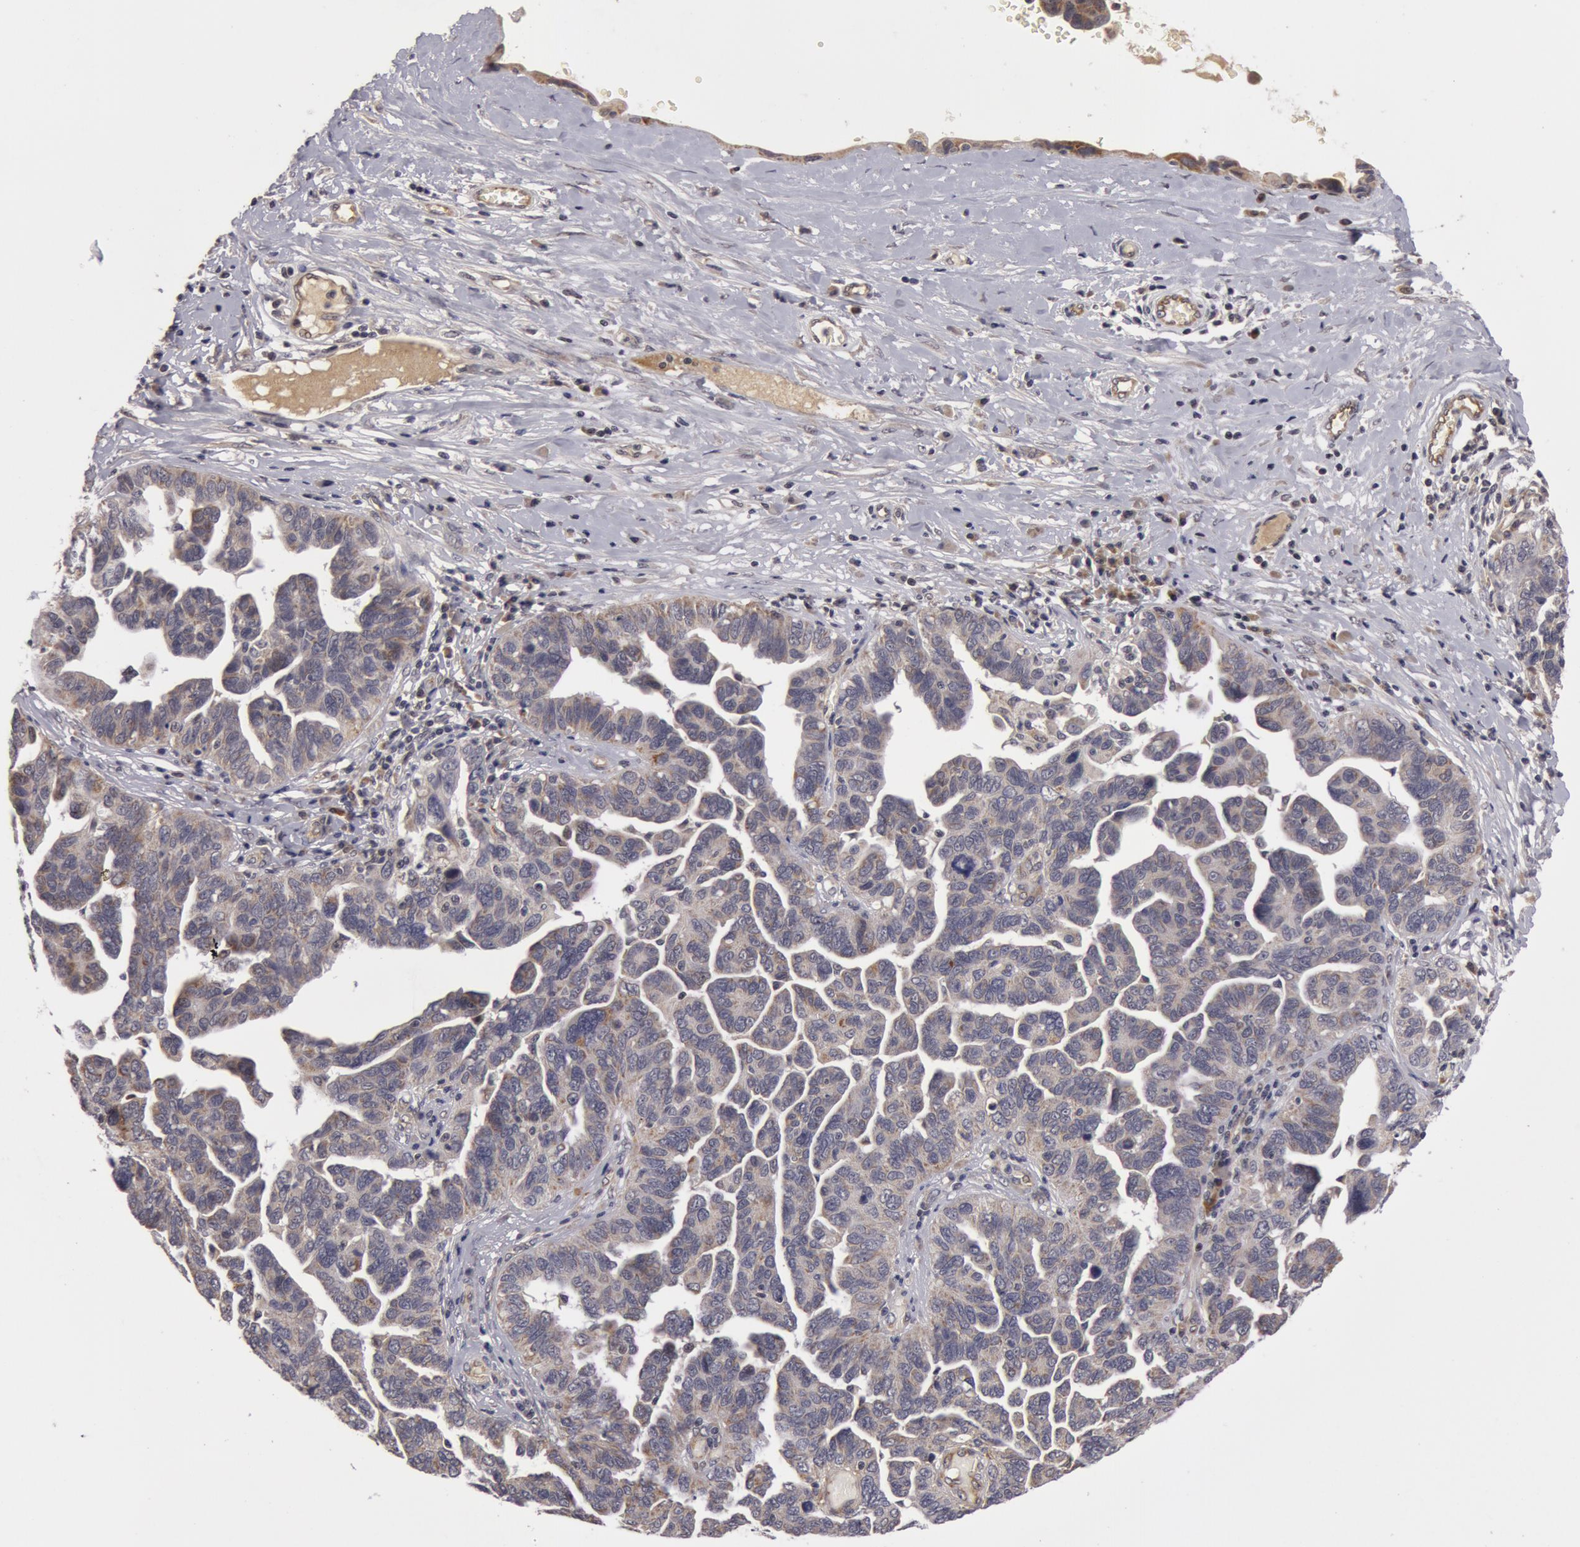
{"staining": {"intensity": "moderate", "quantity": "<25%", "location": "cytoplasmic/membranous"}, "tissue": "ovarian cancer", "cell_type": "Tumor cells", "image_type": "cancer", "snomed": [{"axis": "morphology", "description": "Cystadenocarcinoma, serous, NOS"}, {"axis": "topography", "description": "Ovary"}], "caption": "Approximately <25% of tumor cells in ovarian serous cystadenocarcinoma reveal moderate cytoplasmic/membranous protein expression as visualized by brown immunohistochemical staining.", "gene": "SYTL4", "patient": {"sex": "female", "age": 64}}